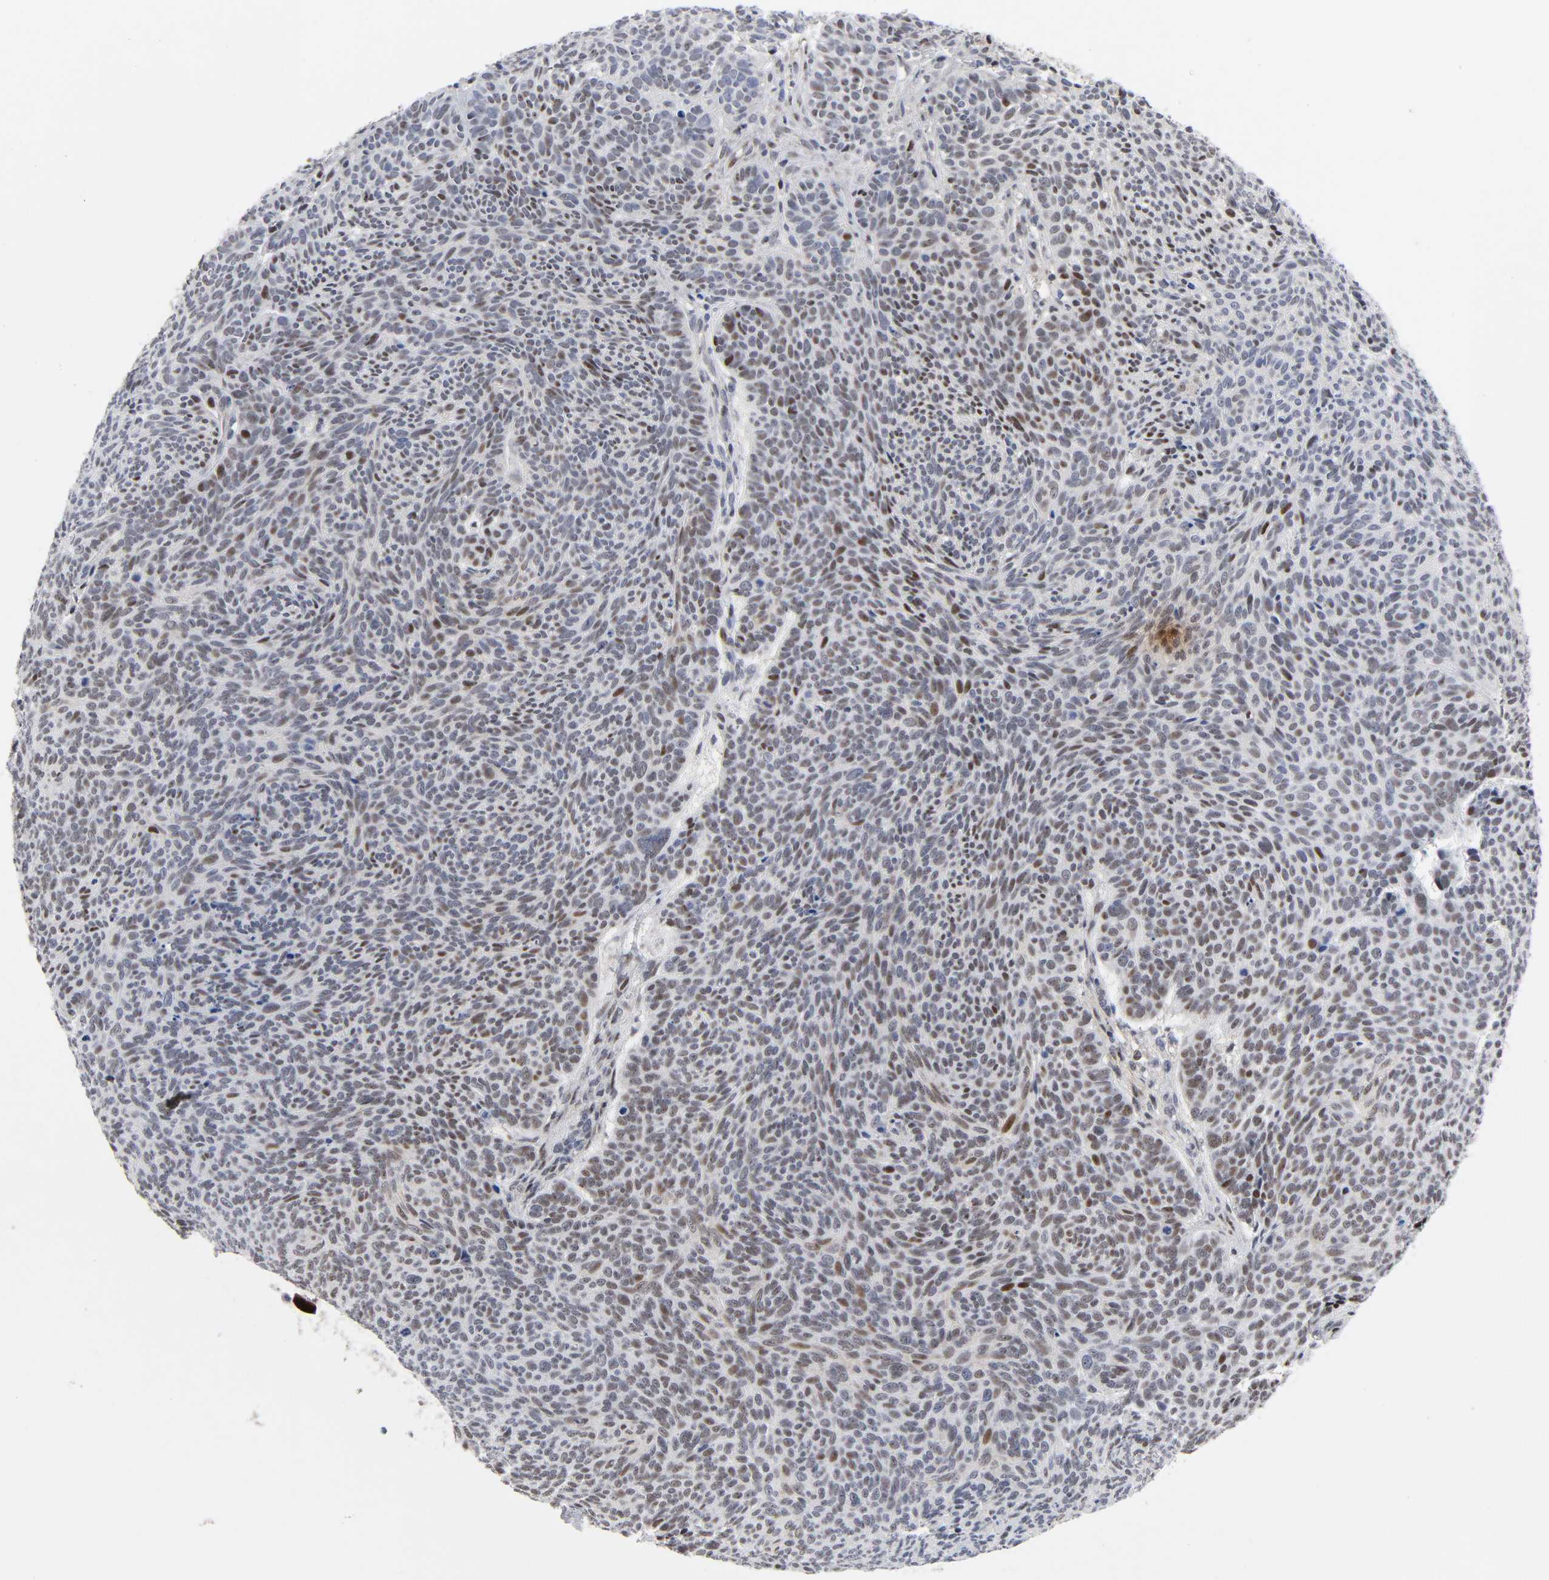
{"staining": {"intensity": "weak", "quantity": "25%-75%", "location": "nuclear"}, "tissue": "skin cancer", "cell_type": "Tumor cells", "image_type": "cancer", "snomed": [{"axis": "morphology", "description": "Basal cell carcinoma"}, {"axis": "topography", "description": "Skin"}], "caption": "An IHC image of neoplastic tissue is shown. Protein staining in brown shows weak nuclear positivity in skin basal cell carcinoma within tumor cells. (DAB (3,3'-diaminobenzidine) IHC with brightfield microscopy, high magnification).", "gene": "STK38", "patient": {"sex": "male", "age": 84}}